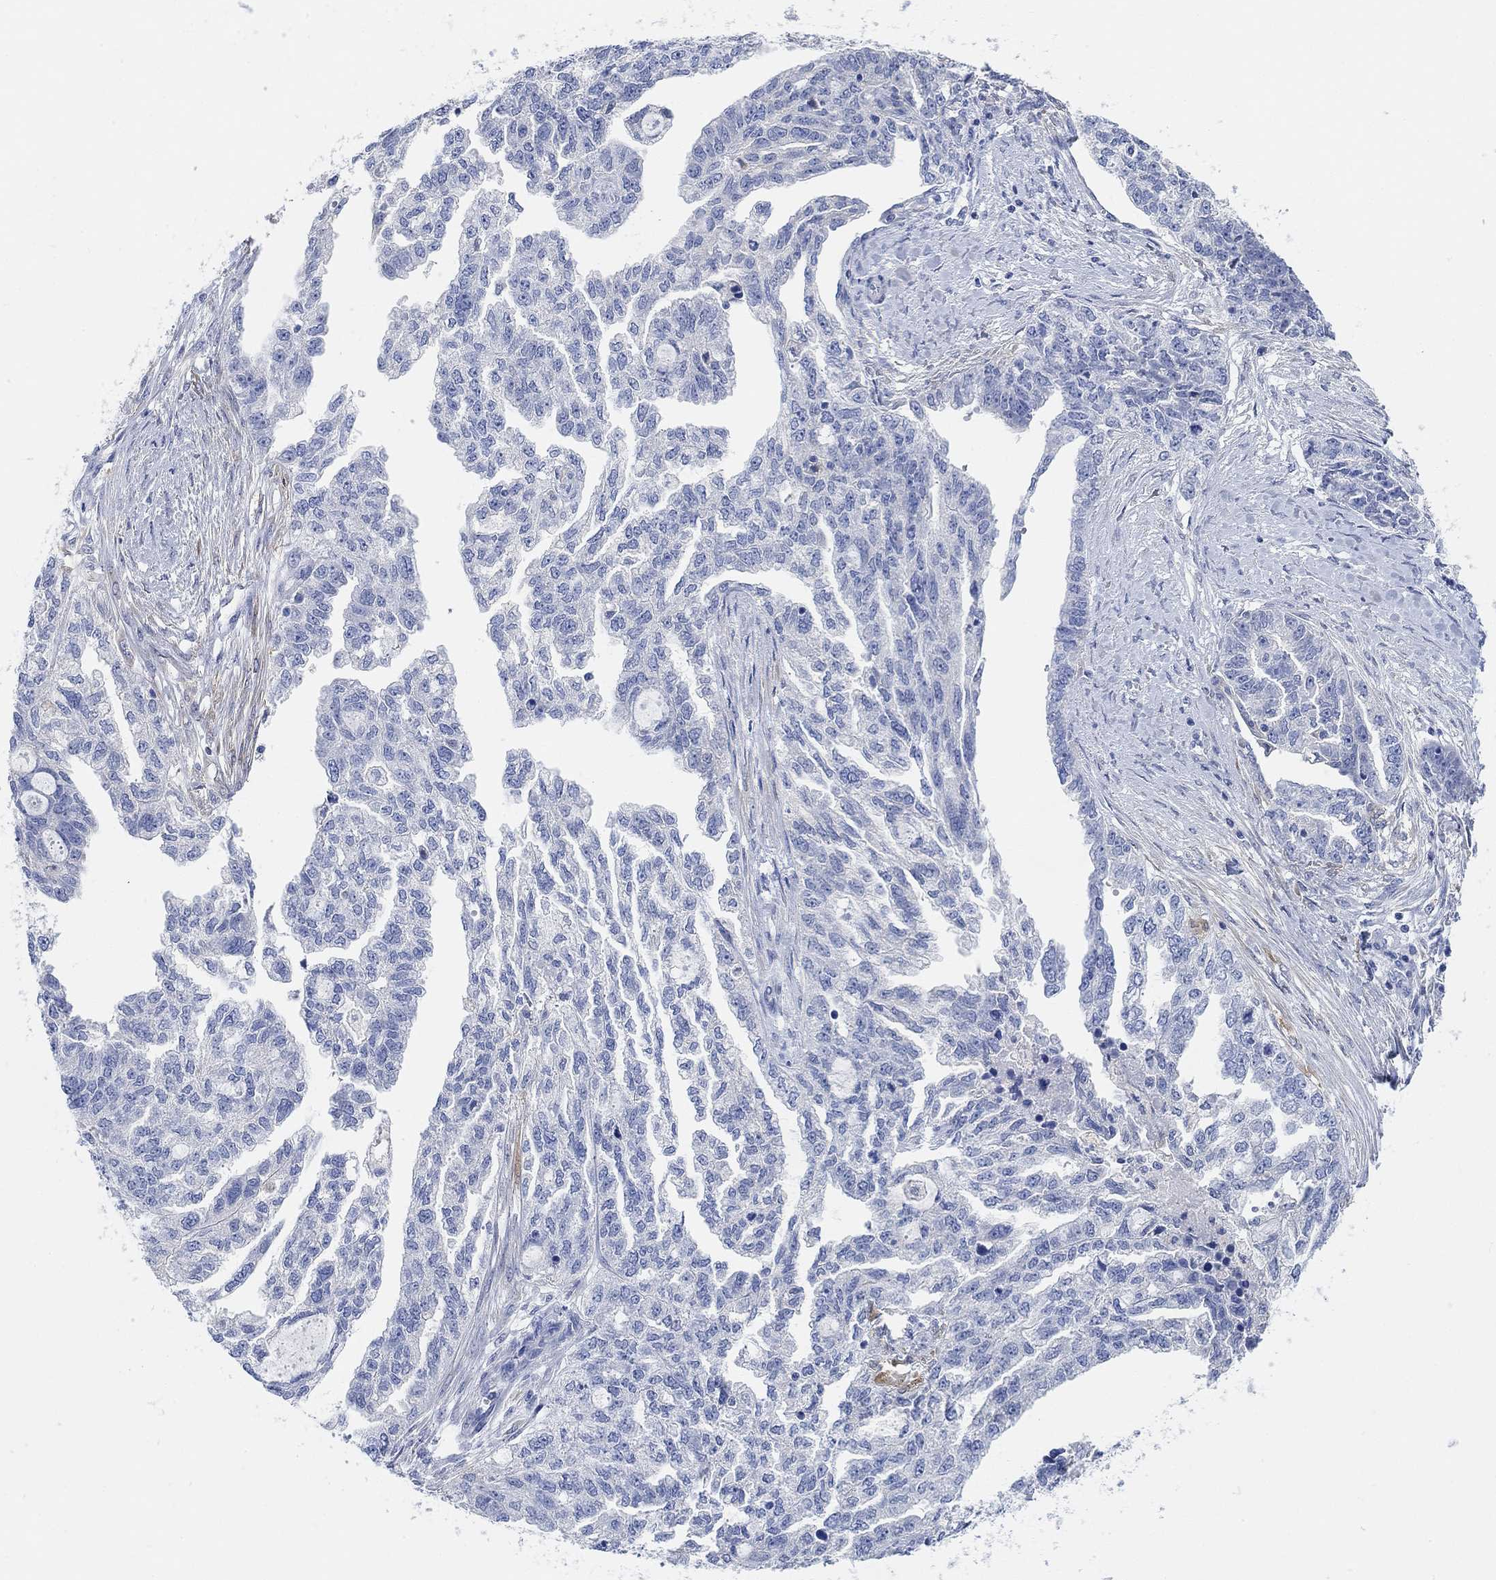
{"staining": {"intensity": "negative", "quantity": "none", "location": "none"}, "tissue": "ovarian cancer", "cell_type": "Tumor cells", "image_type": "cancer", "snomed": [{"axis": "morphology", "description": "Cystadenocarcinoma, serous, NOS"}, {"axis": "topography", "description": "Ovary"}], "caption": "Immunohistochemistry of human serous cystadenocarcinoma (ovarian) exhibits no positivity in tumor cells. (Stains: DAB immunohistochemistry with hematoxylin counter stain, Microscopy: brightfield microscopy at high magnification).", "gene": "VAT1L", "patient": {"sex": "female", "age": 51}}